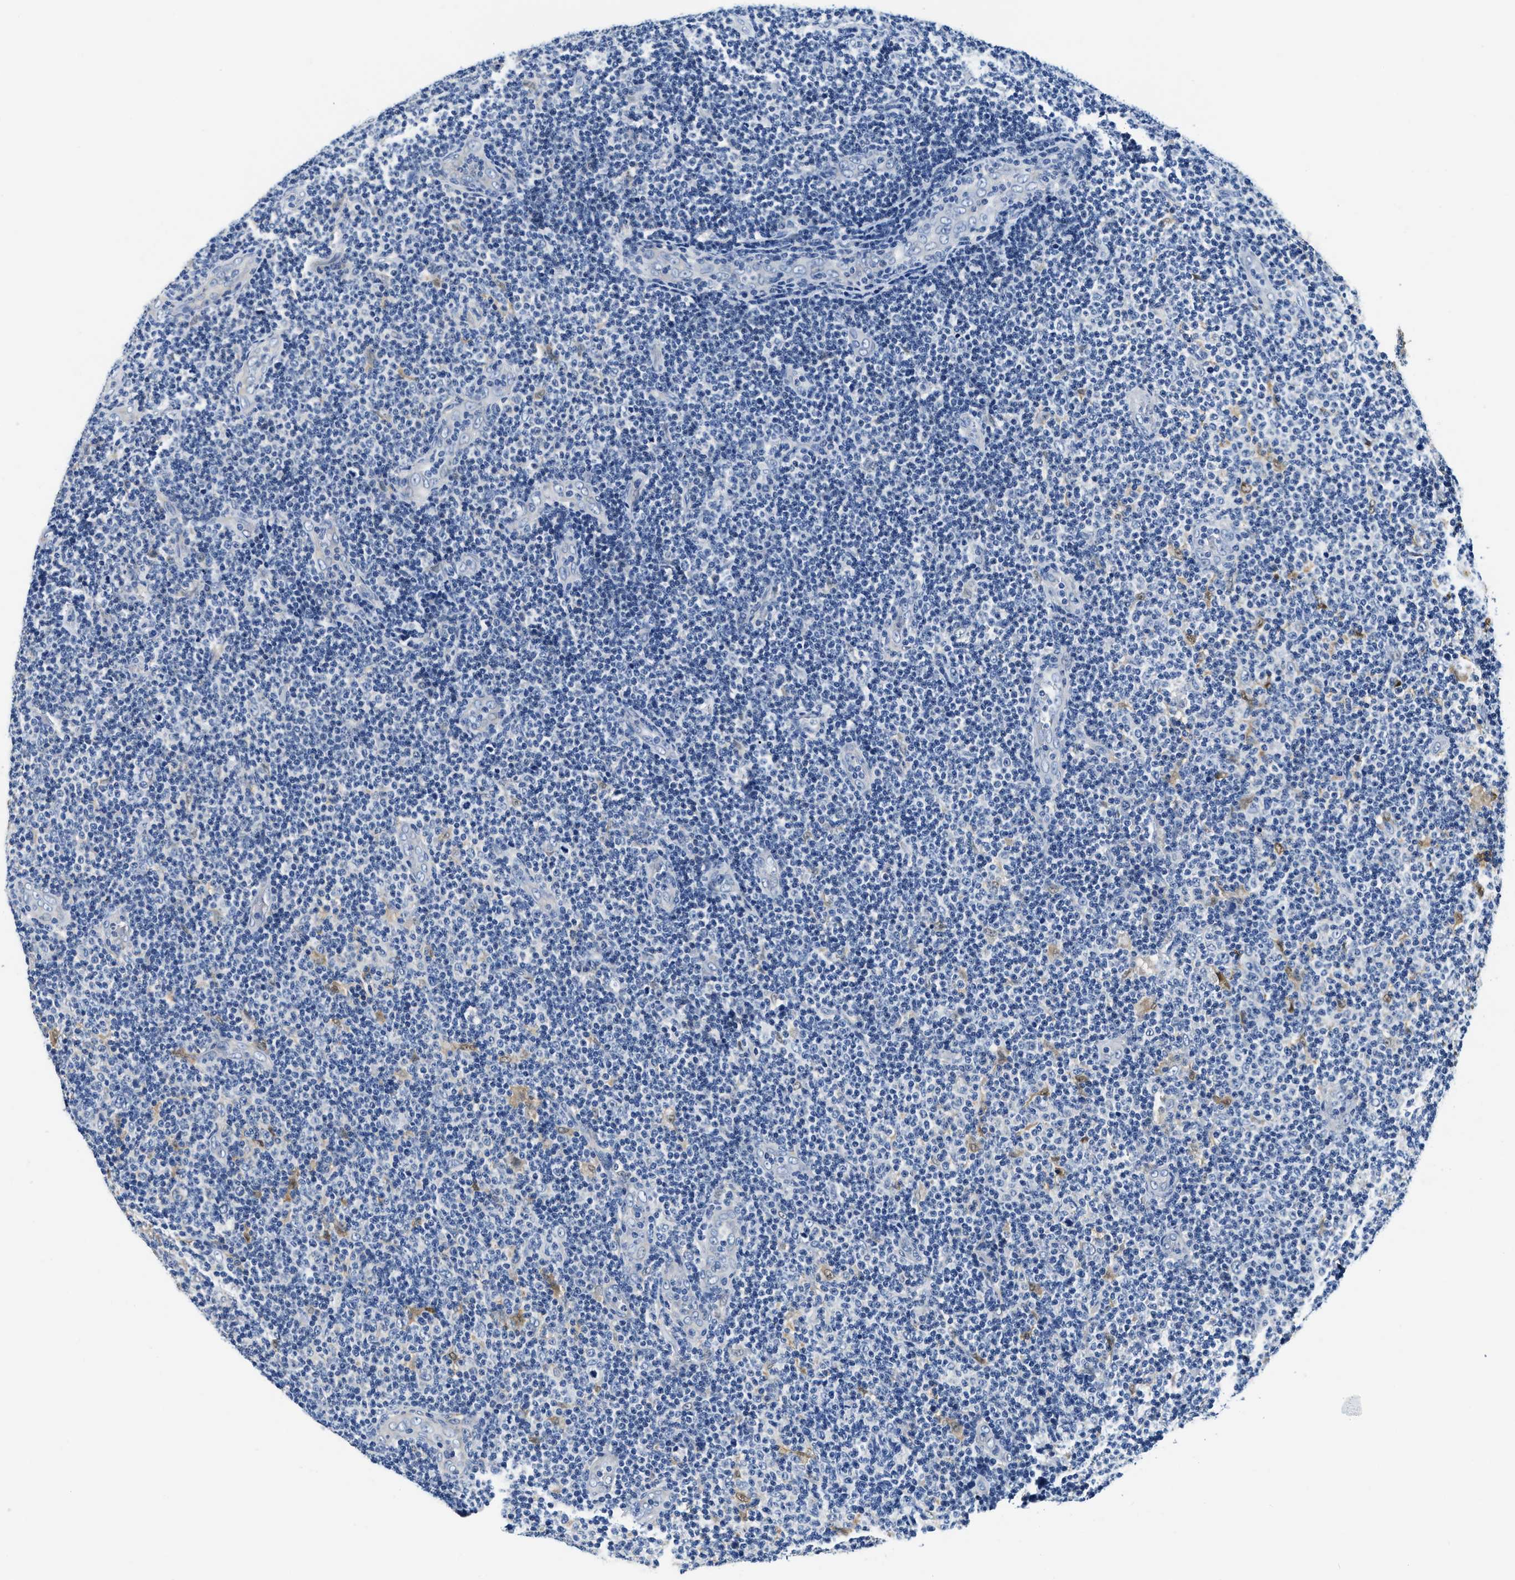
{"staining": {"intensity": "negative", "quantity": "none", "location": "none"}, "tissue": "lymphoma", "cell_type": "Tumor cells", "image_type": "cancer", "snomed": [{"axis": "morphology", "description": "Malignant lymphoma, non-Hodgkin's type, Low grade"}, {"axis": "topography", "description": "Lymph node"}], "caption": "IHC image of human low-grade malignant lymphoma, non-Hodgkin's type stained for a protein (brown), which demonstrates no staining in tumor cells.", "gene": "EIF2AK2", "patient": {"sex": "male", "age": 83}}